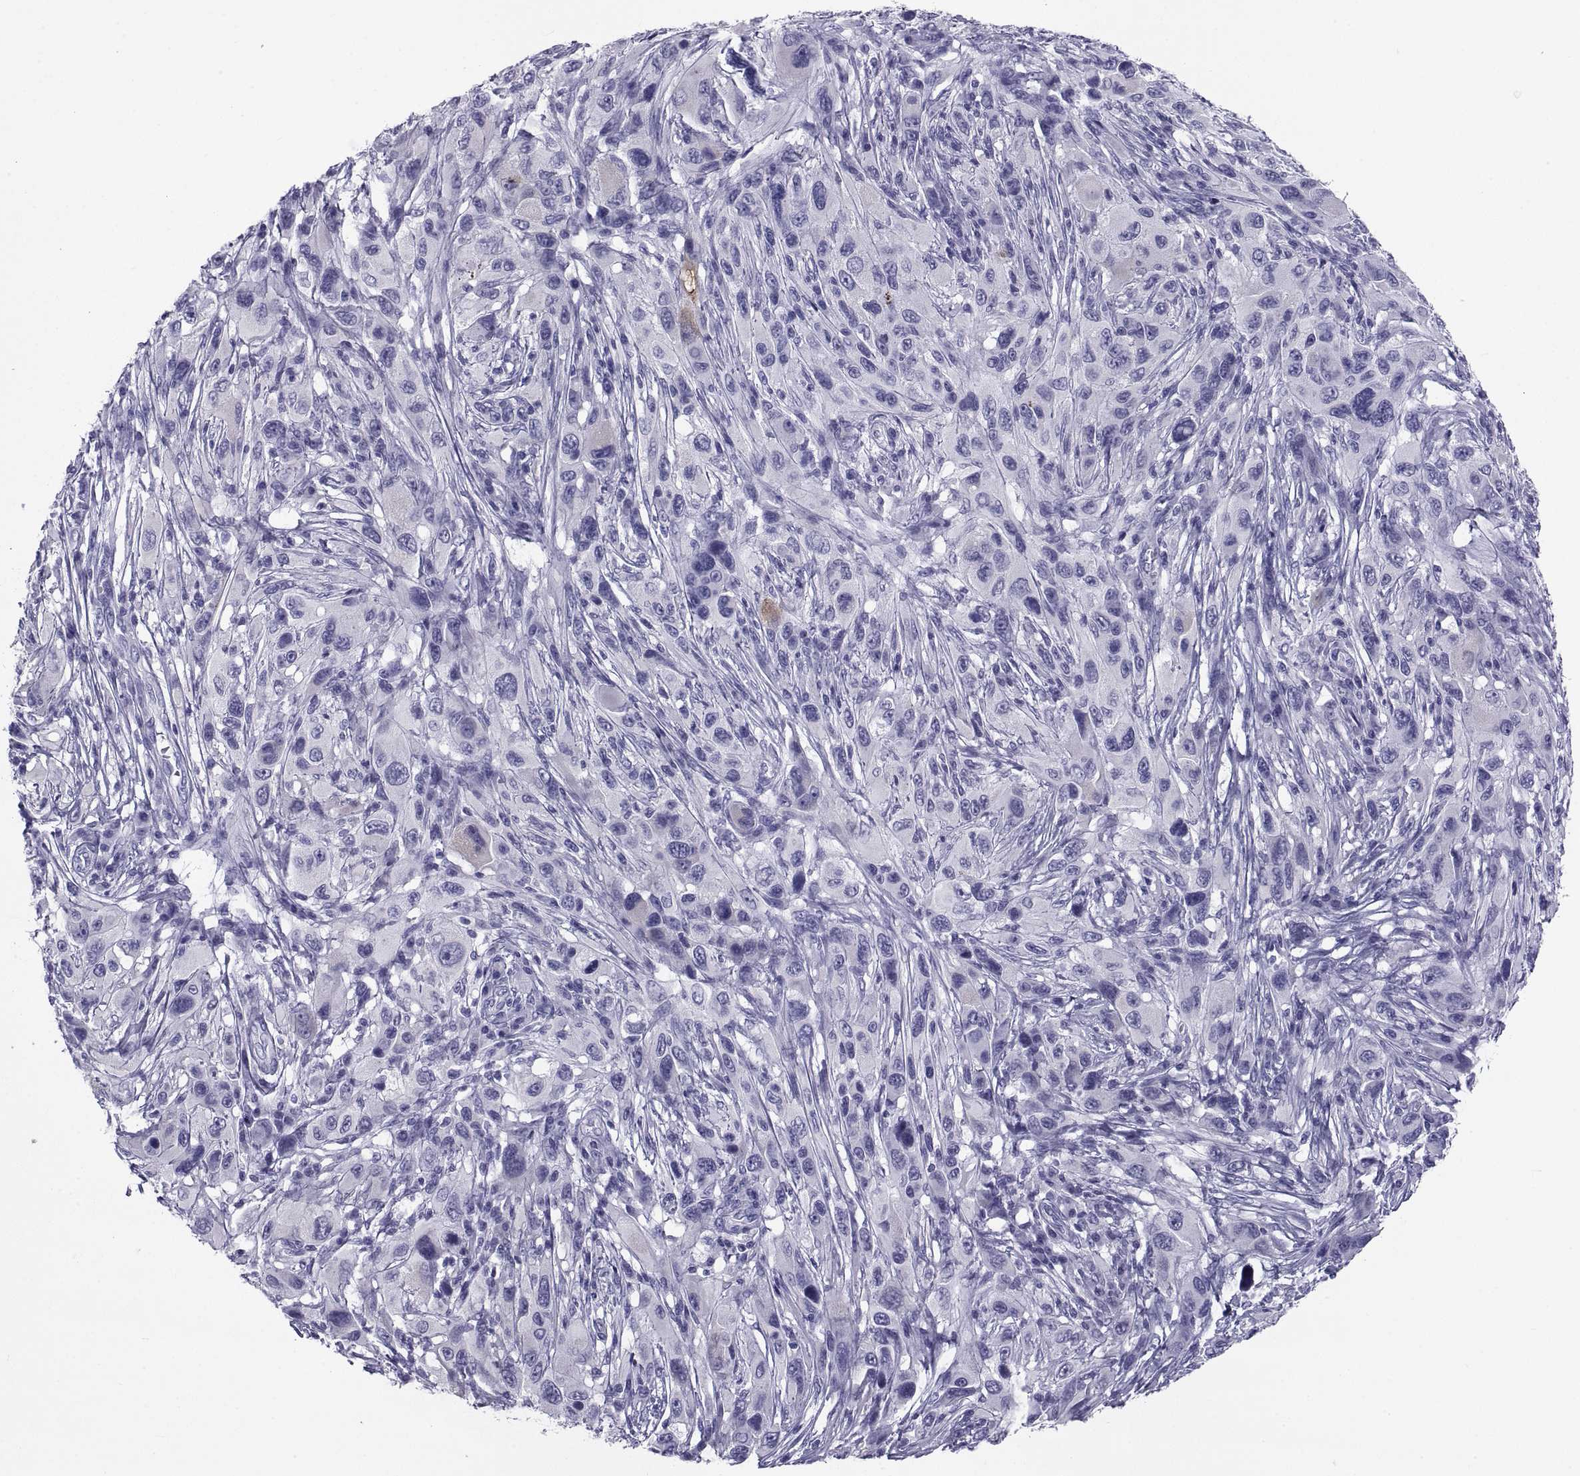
{"staining": {"intensity": "negative", "quantity": "none", "location": "none"}, "tissue": "melanoma", "cell_type": "Tumor cells", "image_type": "cancer", "snomed": [{"axis": "morphology", "description": "Malignant melanoma, NOS"}, {"axis": "topography", "description": "Skin"}], "caption": "Tumor cells show no significant protein positivity in malignant melanoma.", "gene": "NPTX2", "patient": {"sex": "male", "age": 53}}